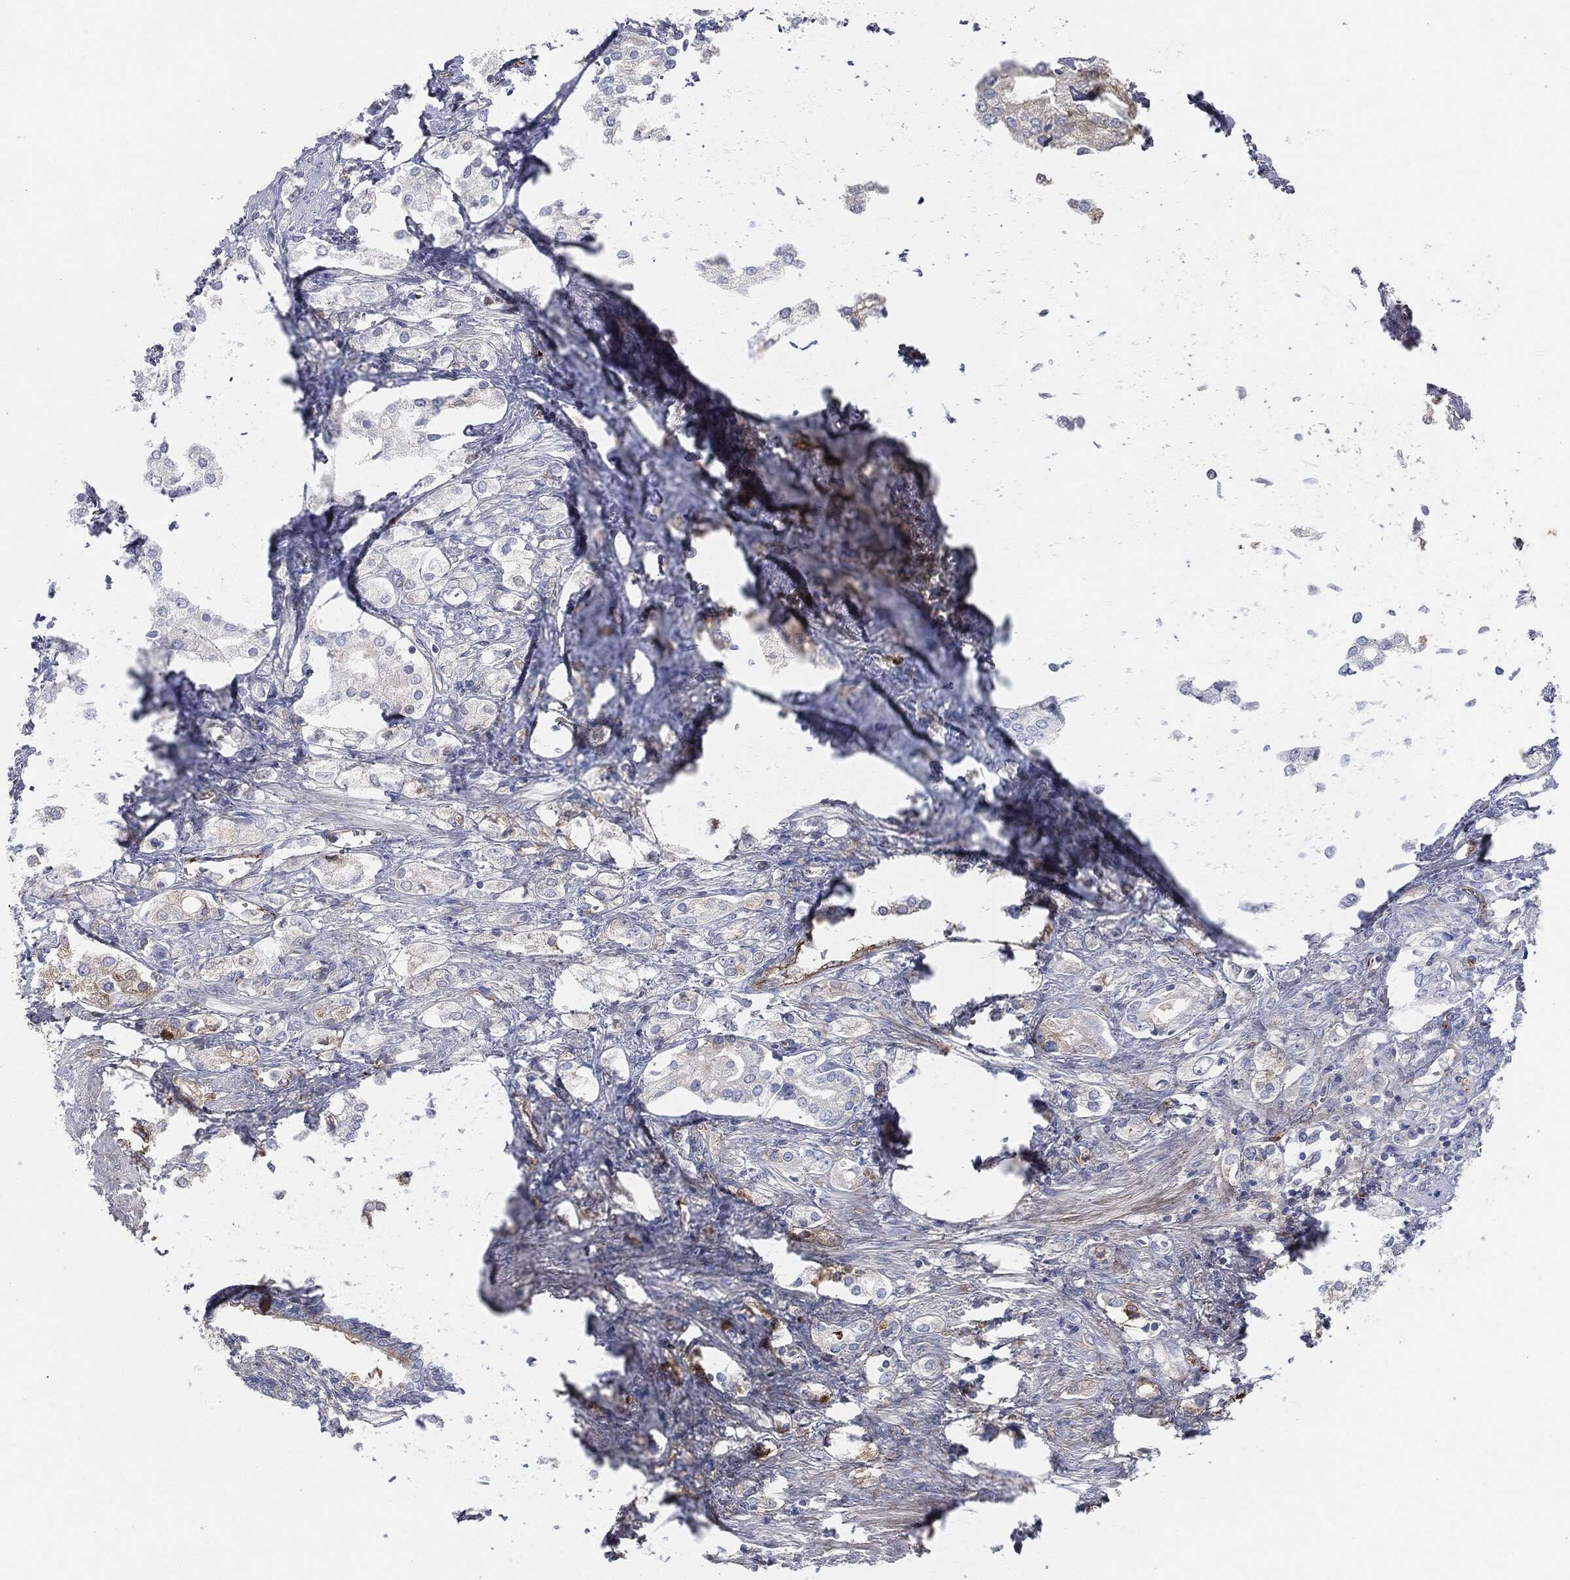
{"staining": {"intensity": "negative", "quantity": "none", "location": "none"}, "tissue": "prostate cancer", "cell_type": "Tumor cells", "image_type": "cancer", "snomed": [{"axis": "morphology", "description": "Adenocarcinoma, NOS"}, {"axis": "topography", "description": "Prostate and seminal vesicle, NOS"}, {"axis": "topography", "description": "Prostate"}], "caption": "DAB immunohistochemical staining of human adenocarcinoma (prostate) reveals no significant staining in tumor cells.", "gene": "APOB", "patient": {"sex": "male", "age": 67}}